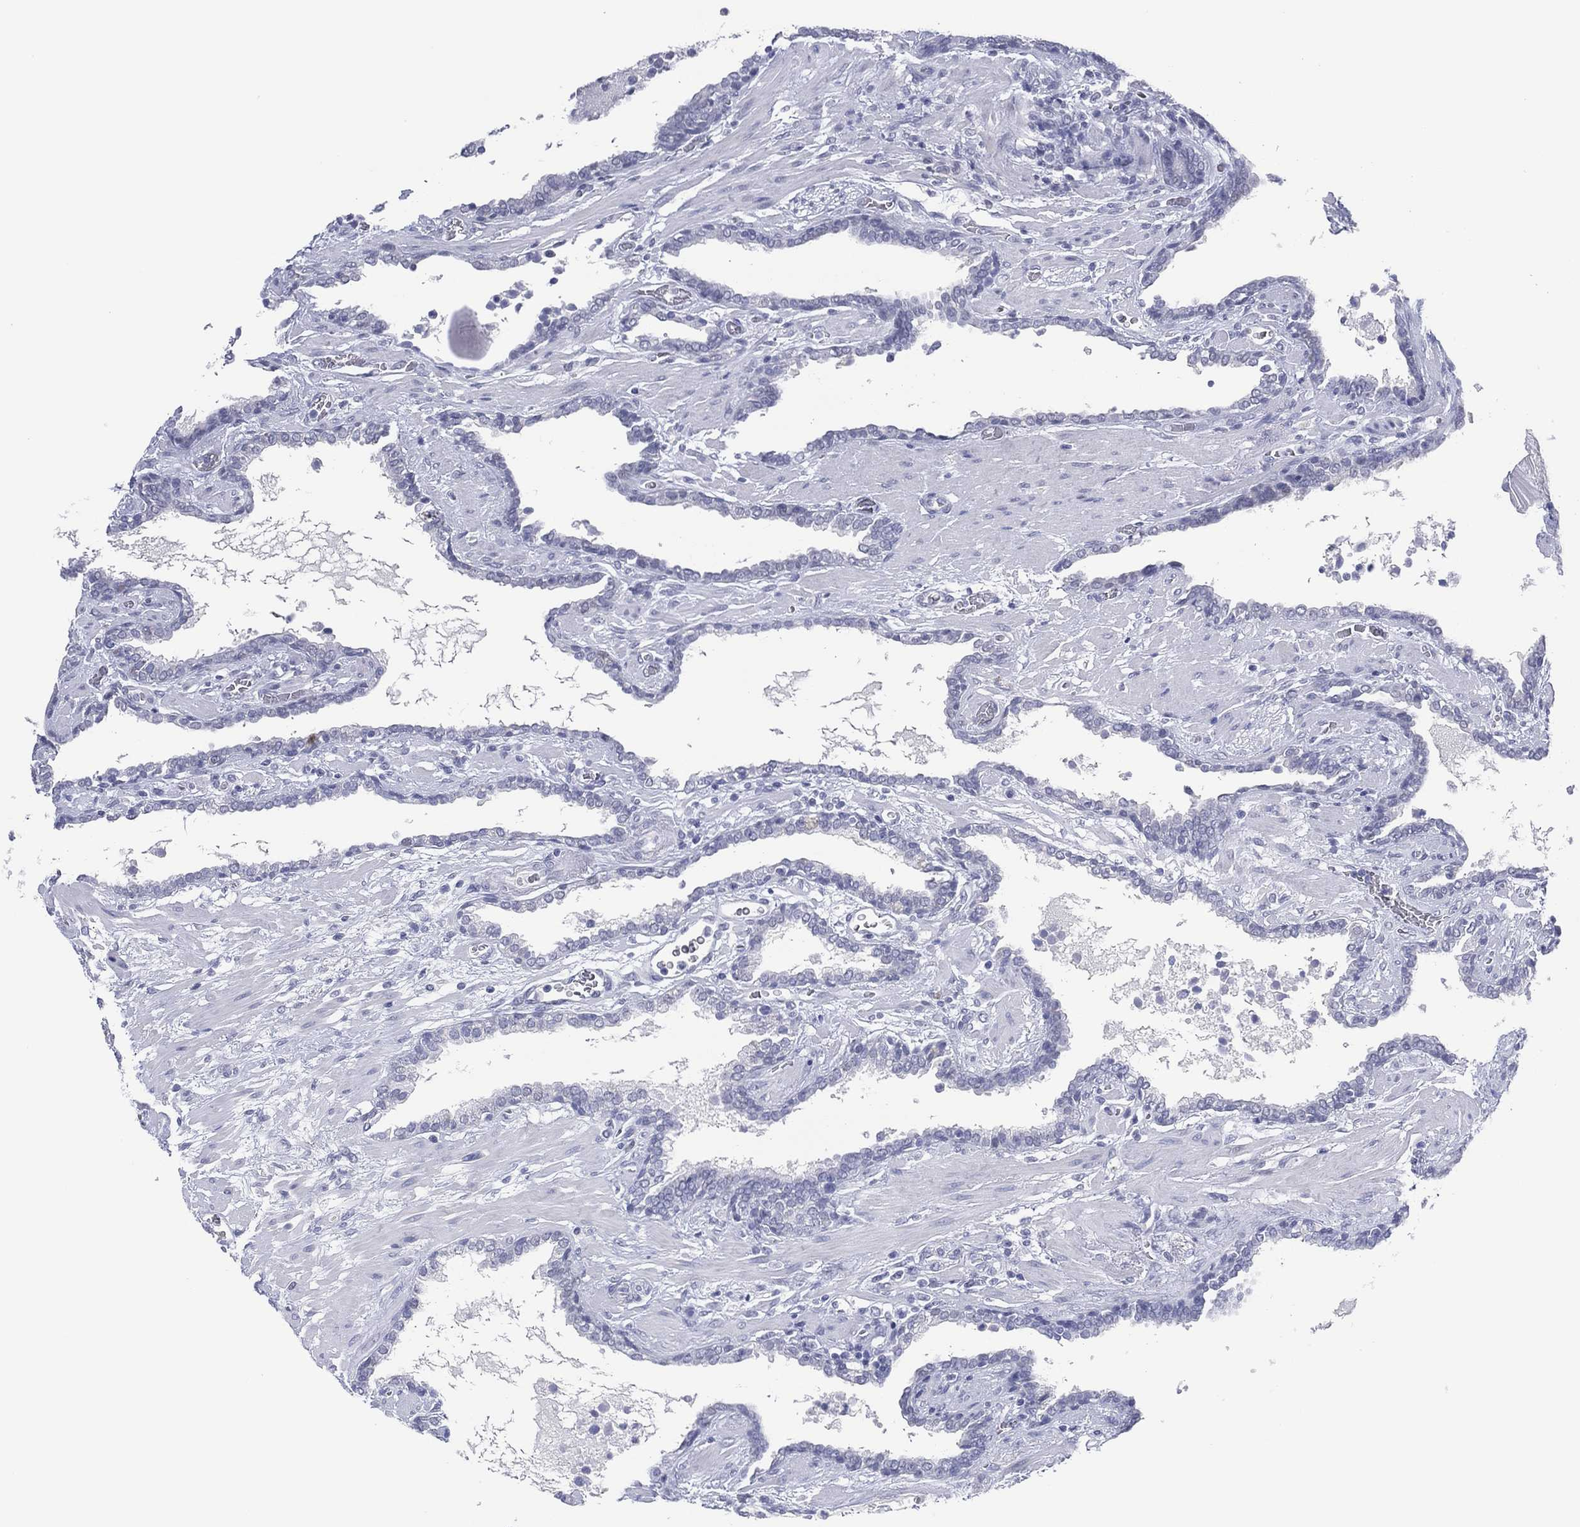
{"staining": {"intensity": "negative", "quantity": "none", "location": "none"}, "tissue": "prostate cancer", "cell_type": "Tumor cells", "image_type": "cancer", "snomed": [{"axis": "morphology", "description": "Adenocarcinoma, Low grade"}, {"axis": "topography", "description": "Prostate"}], "caption": "High power microscopy micrograph of an immunohistochemistry (IHC) histopathology image of prostate adenocarcinoma (low-grade), revealing no significant expression in tumor cells.", "gene": "UTF1", "patient": {"sex": "male", "age": 69}}